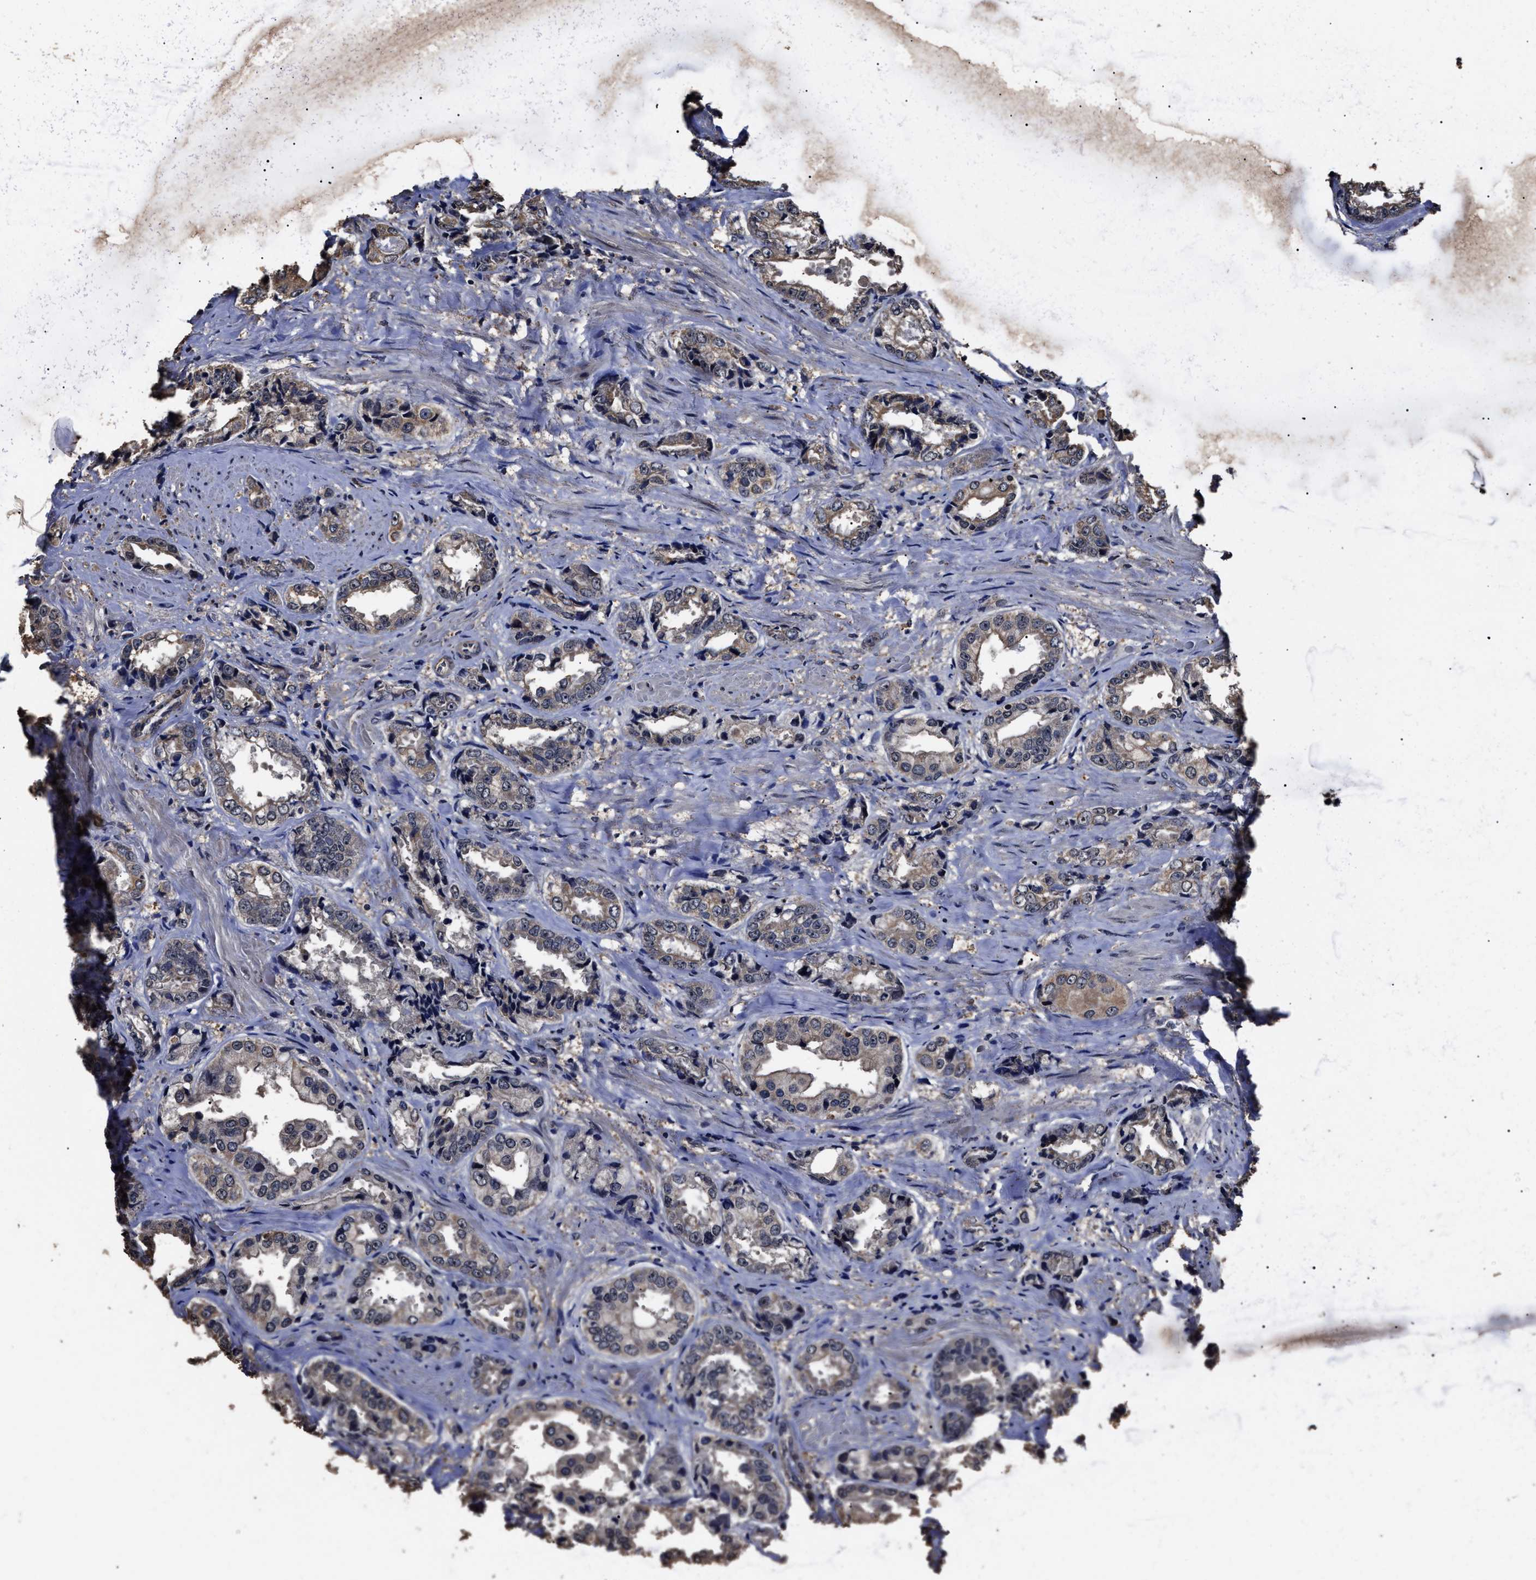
{"staining": {"intensity": "weak", "quantity": "25%-75%", "location": "cytoplasmic/membranous"}, "tissue": "prostate cancer", "cell_type": "Tumor cells", "image_type": "cancer", "snomed": [{"axis": "morphology", "description": "Adenocarcinoma, High grade"}, {"axis": "topography", "description": "Prostate"}], "caption": "The micrograph shows immunohistochemical staining of high-grade adenocarcinoma (prostate). There is weak cytoplasmic/membranous positivity is seen in about 25%-75% of tumor cells.", "gene": "RSBN1L", "patient": {"sex": "male", "age": 61}}